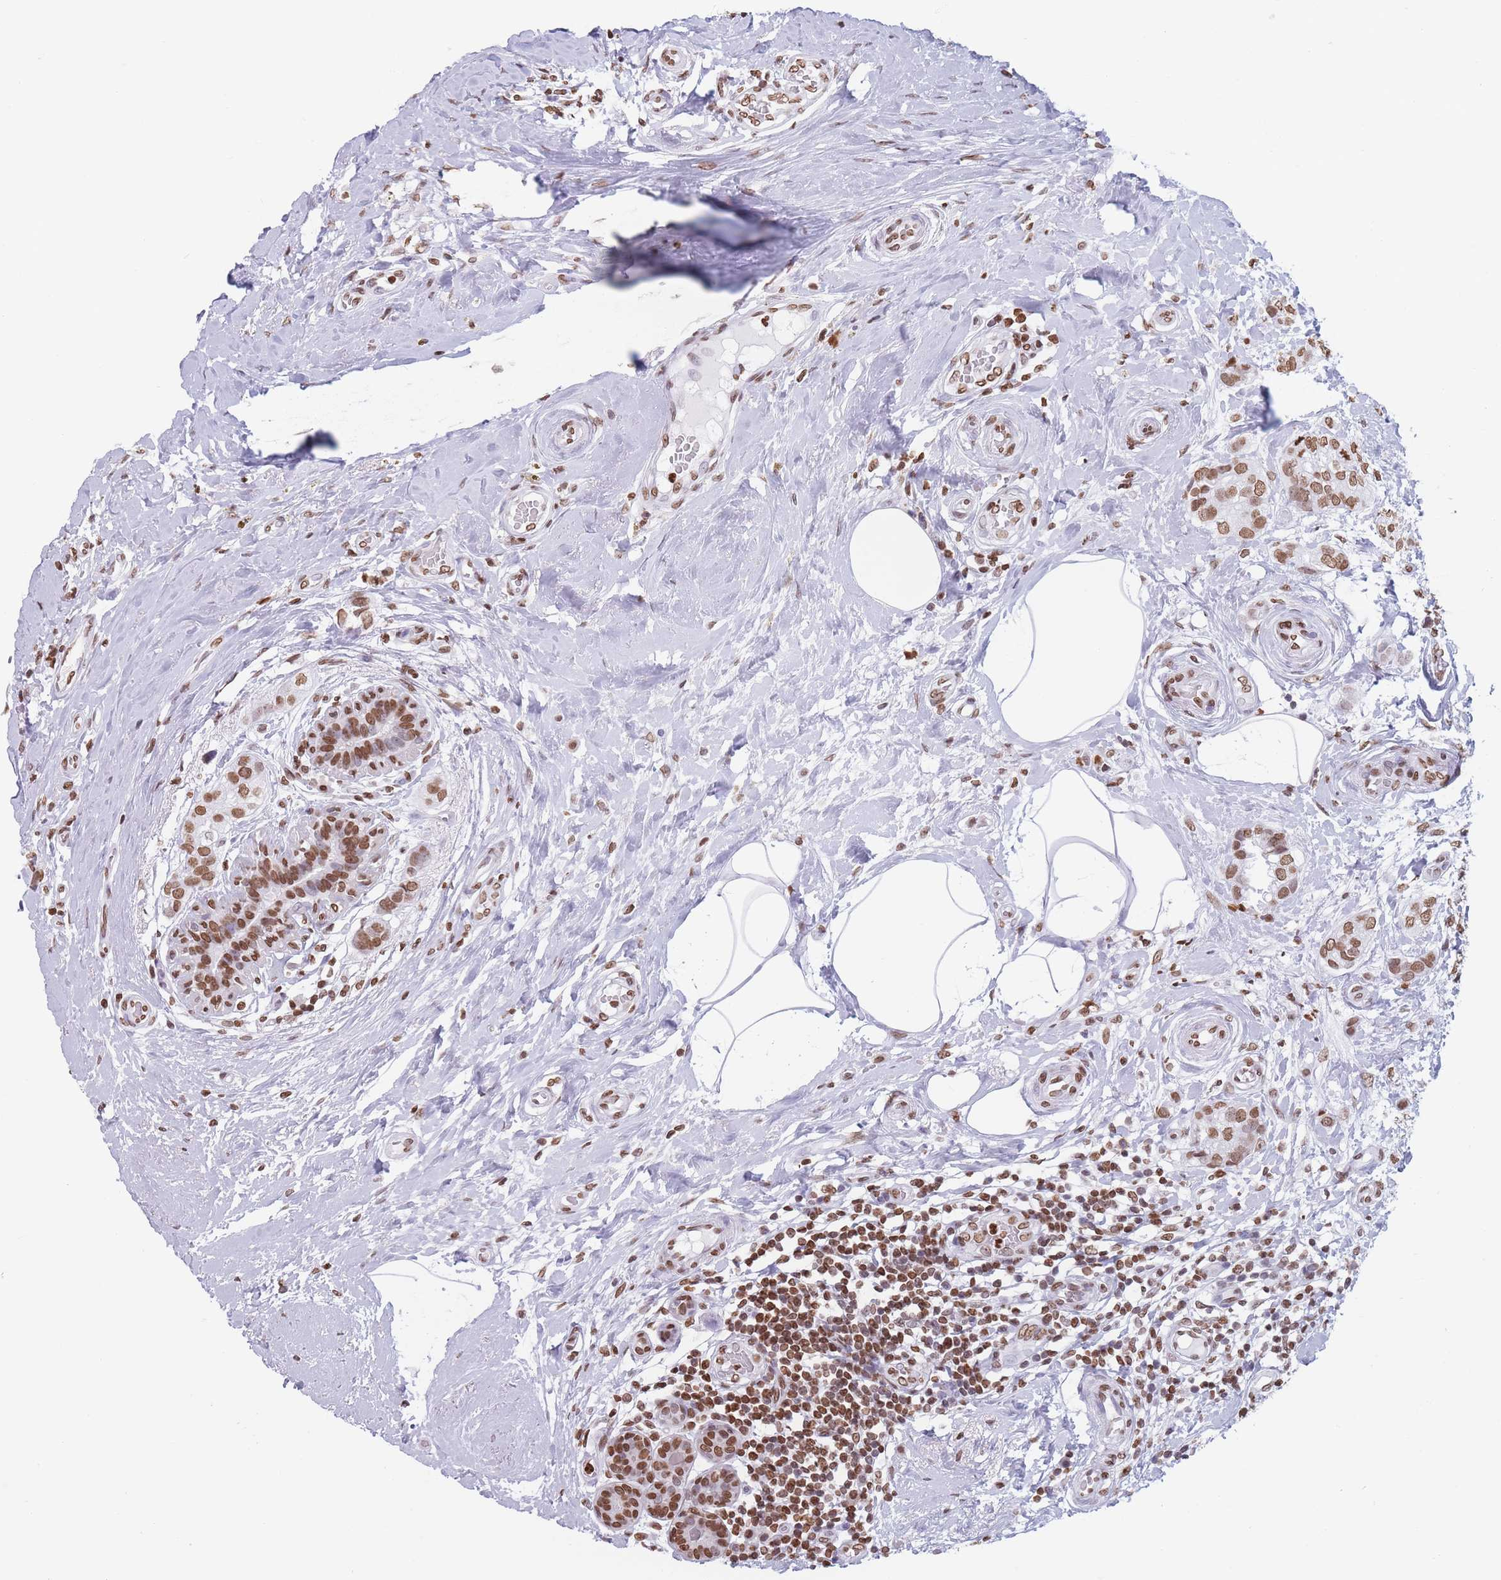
{"staining": {"intensity": "moderate", "quantity": ">75%", "location": "nuclear"}, "tissue": "breast cancer", "cell_type": "Tumor cells", "image_type": "cancer", "snomed": [{"axis": "morphology", "description": "Duct carcinoma"}, {"axis": "topography", "description": "Breast"}], "caption": "Protein expression analysis of breast cancer (intraductal carcinoma) displays moderate nuclear positivity in approximately >75% of tumor cells. The protein is stained brown, and the nuclei are stained in blue (DAB IHC with brightfield microscopy, high magnification).", "gene": "RYK", "patient": {"sex": "female", "age": 73}}